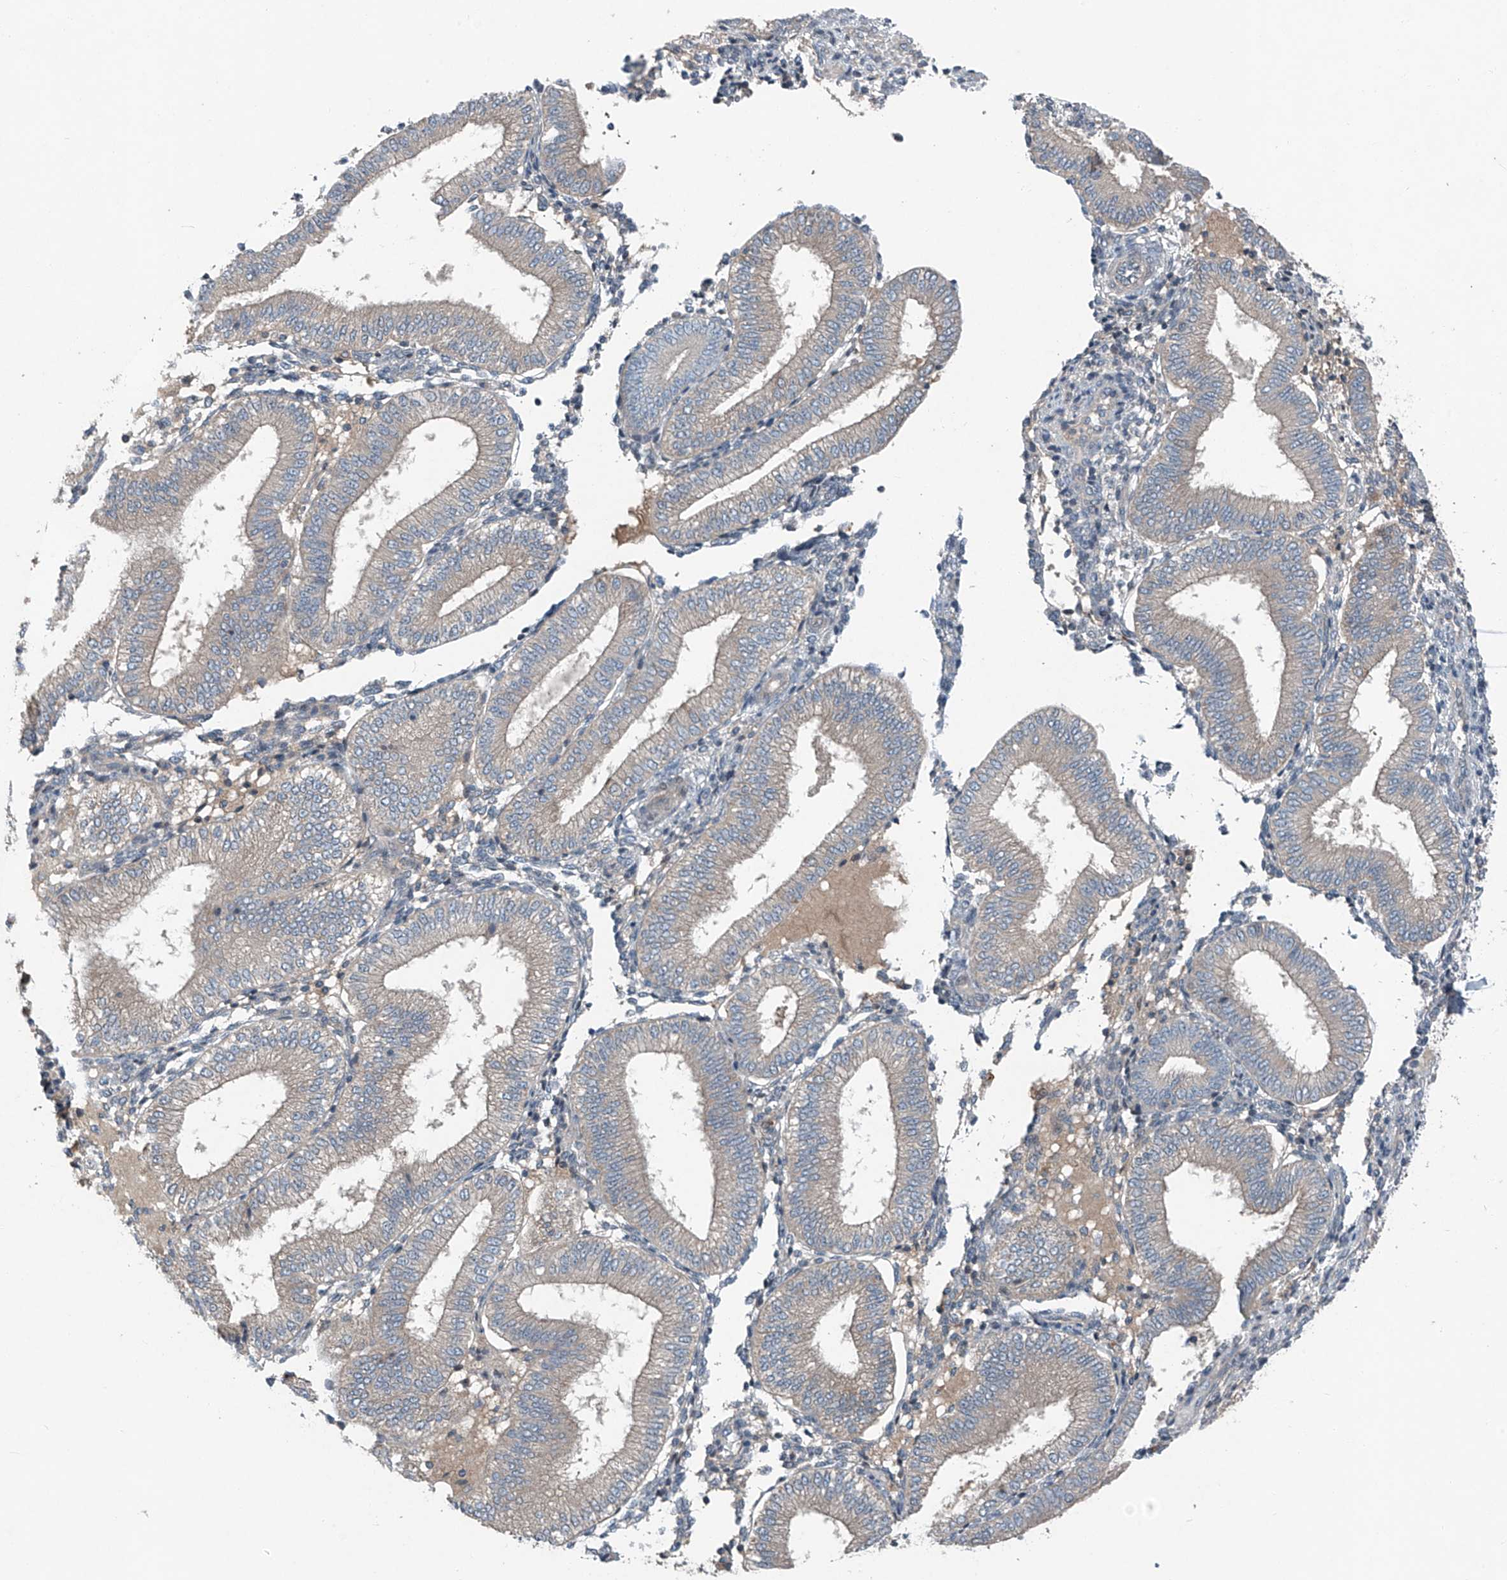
{"staining": {"intensity": "negative", "quantity": "none", "location": "none"}, "tissue": "endometrium", "cell_type": "Cells in endometrial stroma", "image_type": "normal", "snomed": [{"axis": "morphology", "description": "Normal tissue, NOS"}, {"axis": "topography", "description": "Endometrium"}], "caption": "This is an immunohistochemistry histopathology image of normal endometrium. There is no staining in cells in endometrial stroma.", "gene": "FOXRED2", "patient": {"sex": "female", "age": 39}}